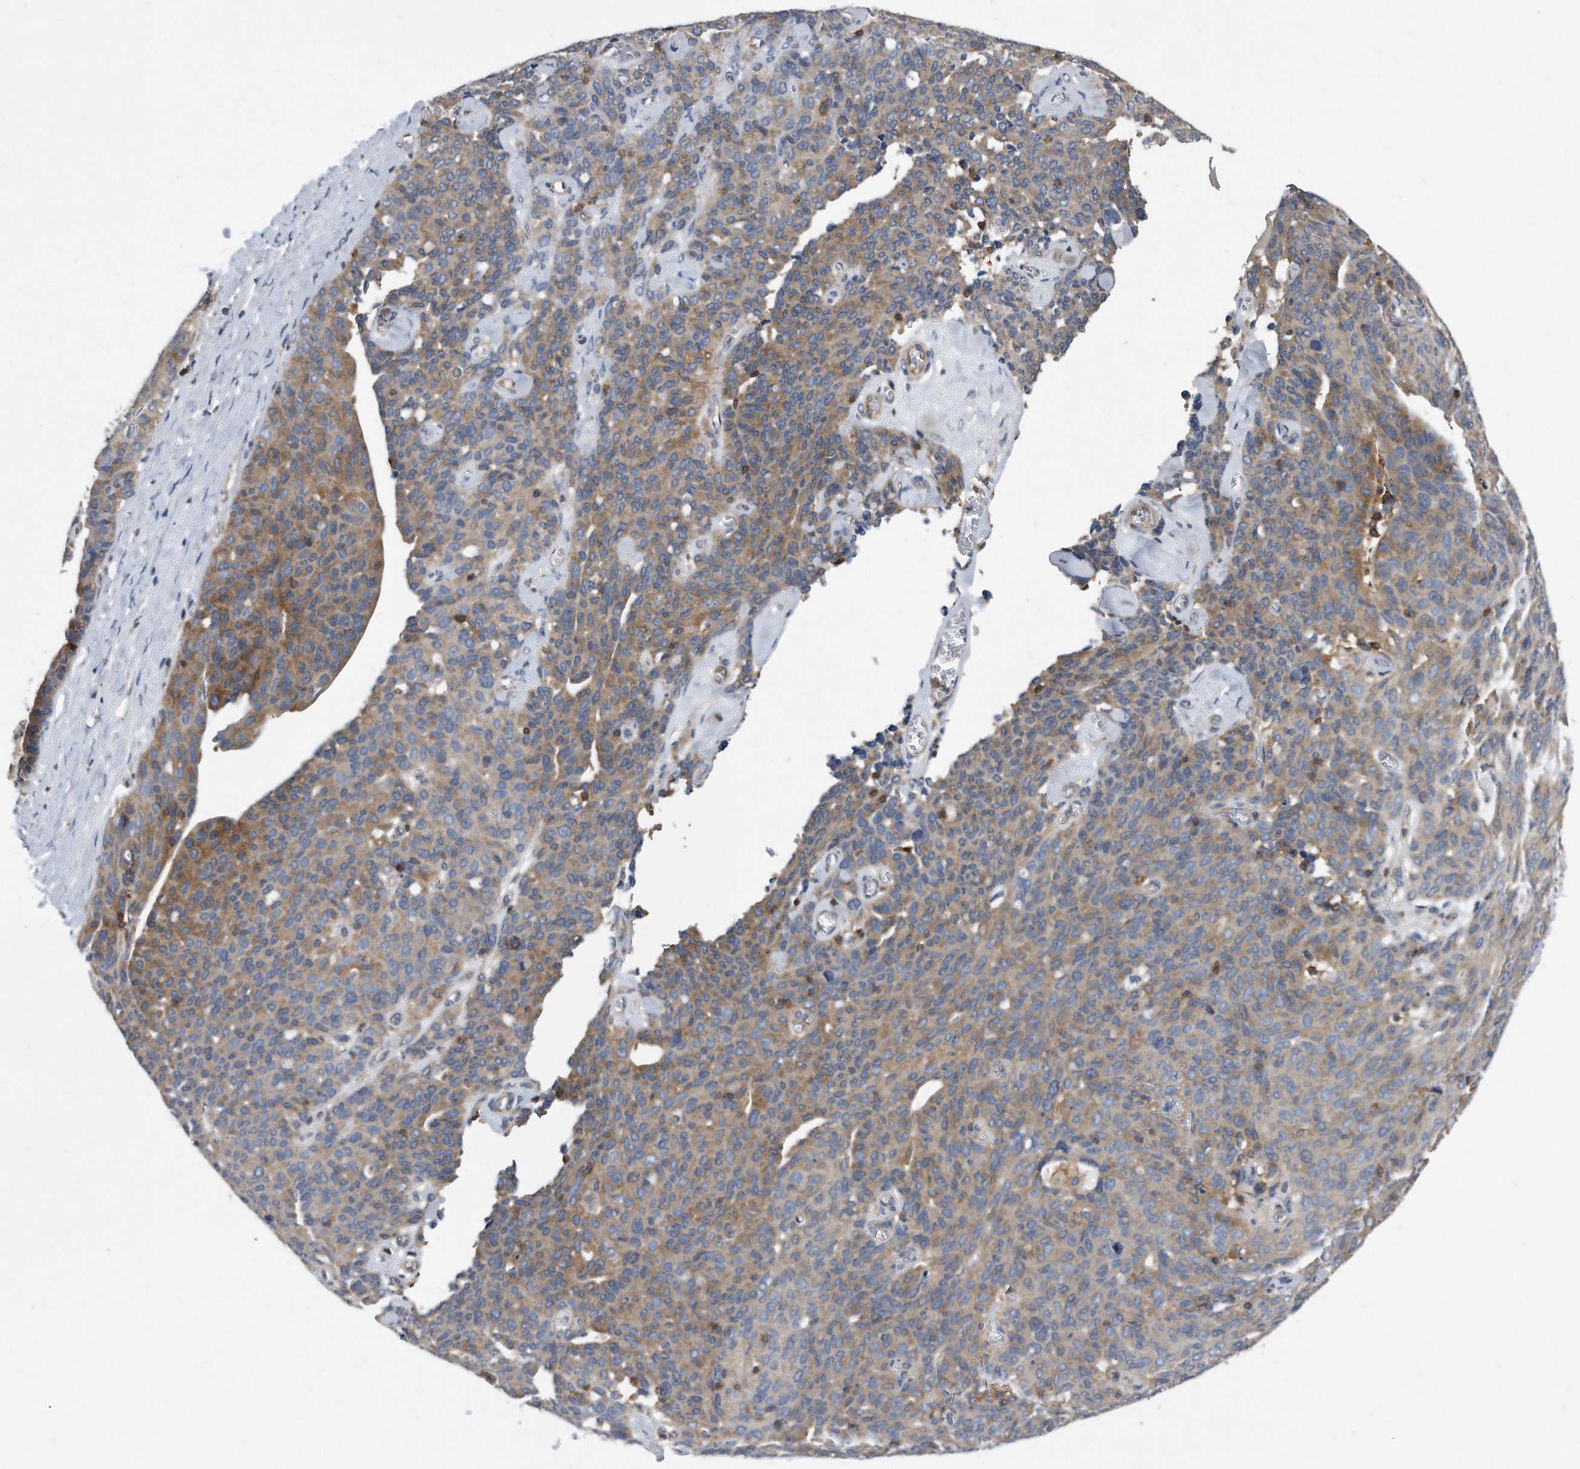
{"staining": {"intensity": "weak", "quantity": "<25%", "location": "cytoplasmic/membranous"}, "tissue": "ovarian cancer", "cell_type": "Tumor cells", "image_type": "cancer", "snomed": [{"axis": "morphology", "description": "Carcinoma, endometroid"}, {"axis": "topography", "description": "Ovary"}], "caption": "Immunohistochemistry (IHC) histopathology image of ovarian cancer stained for a protein (brown), which reveals no positivity in tumor cells.", "gene": "ATG5", "patient": {"sex": "female", "age": 60}}